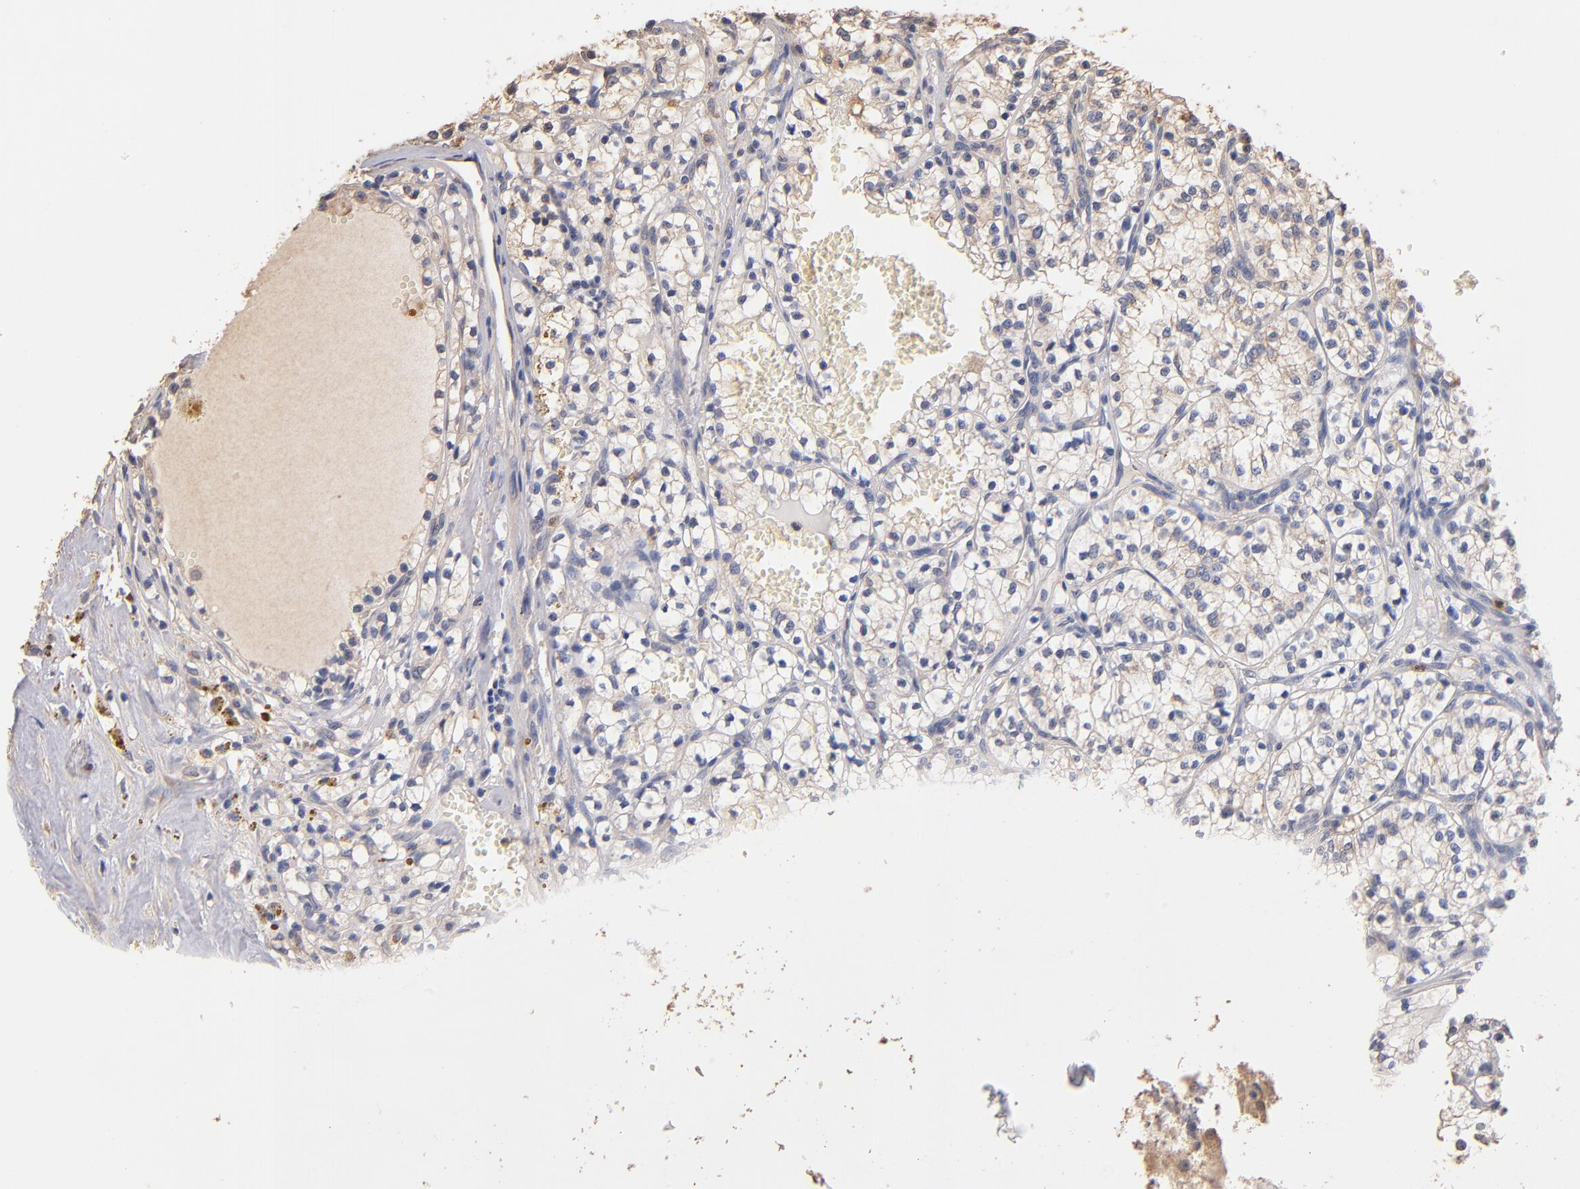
{"staining": {"intensity": "weak", "quantity": "<25%", "location": "cytoplasmic/membranous"}, "tissue": "renal cancer", "cell_type": "Tumor cells", "image_type": "cancer", "snomed": [{"axis": "morphology", "description": "Adenocarcinoma, NOS"}, {"axis": "topography", "description": "Kidney"}], "caption": "Renal adenocarcinoma stained for a protein using immunohistochemistry demonstrates no positivity tumor cells.", "gene": "RO60", "patient": {"sex": "male", "age": 61}}